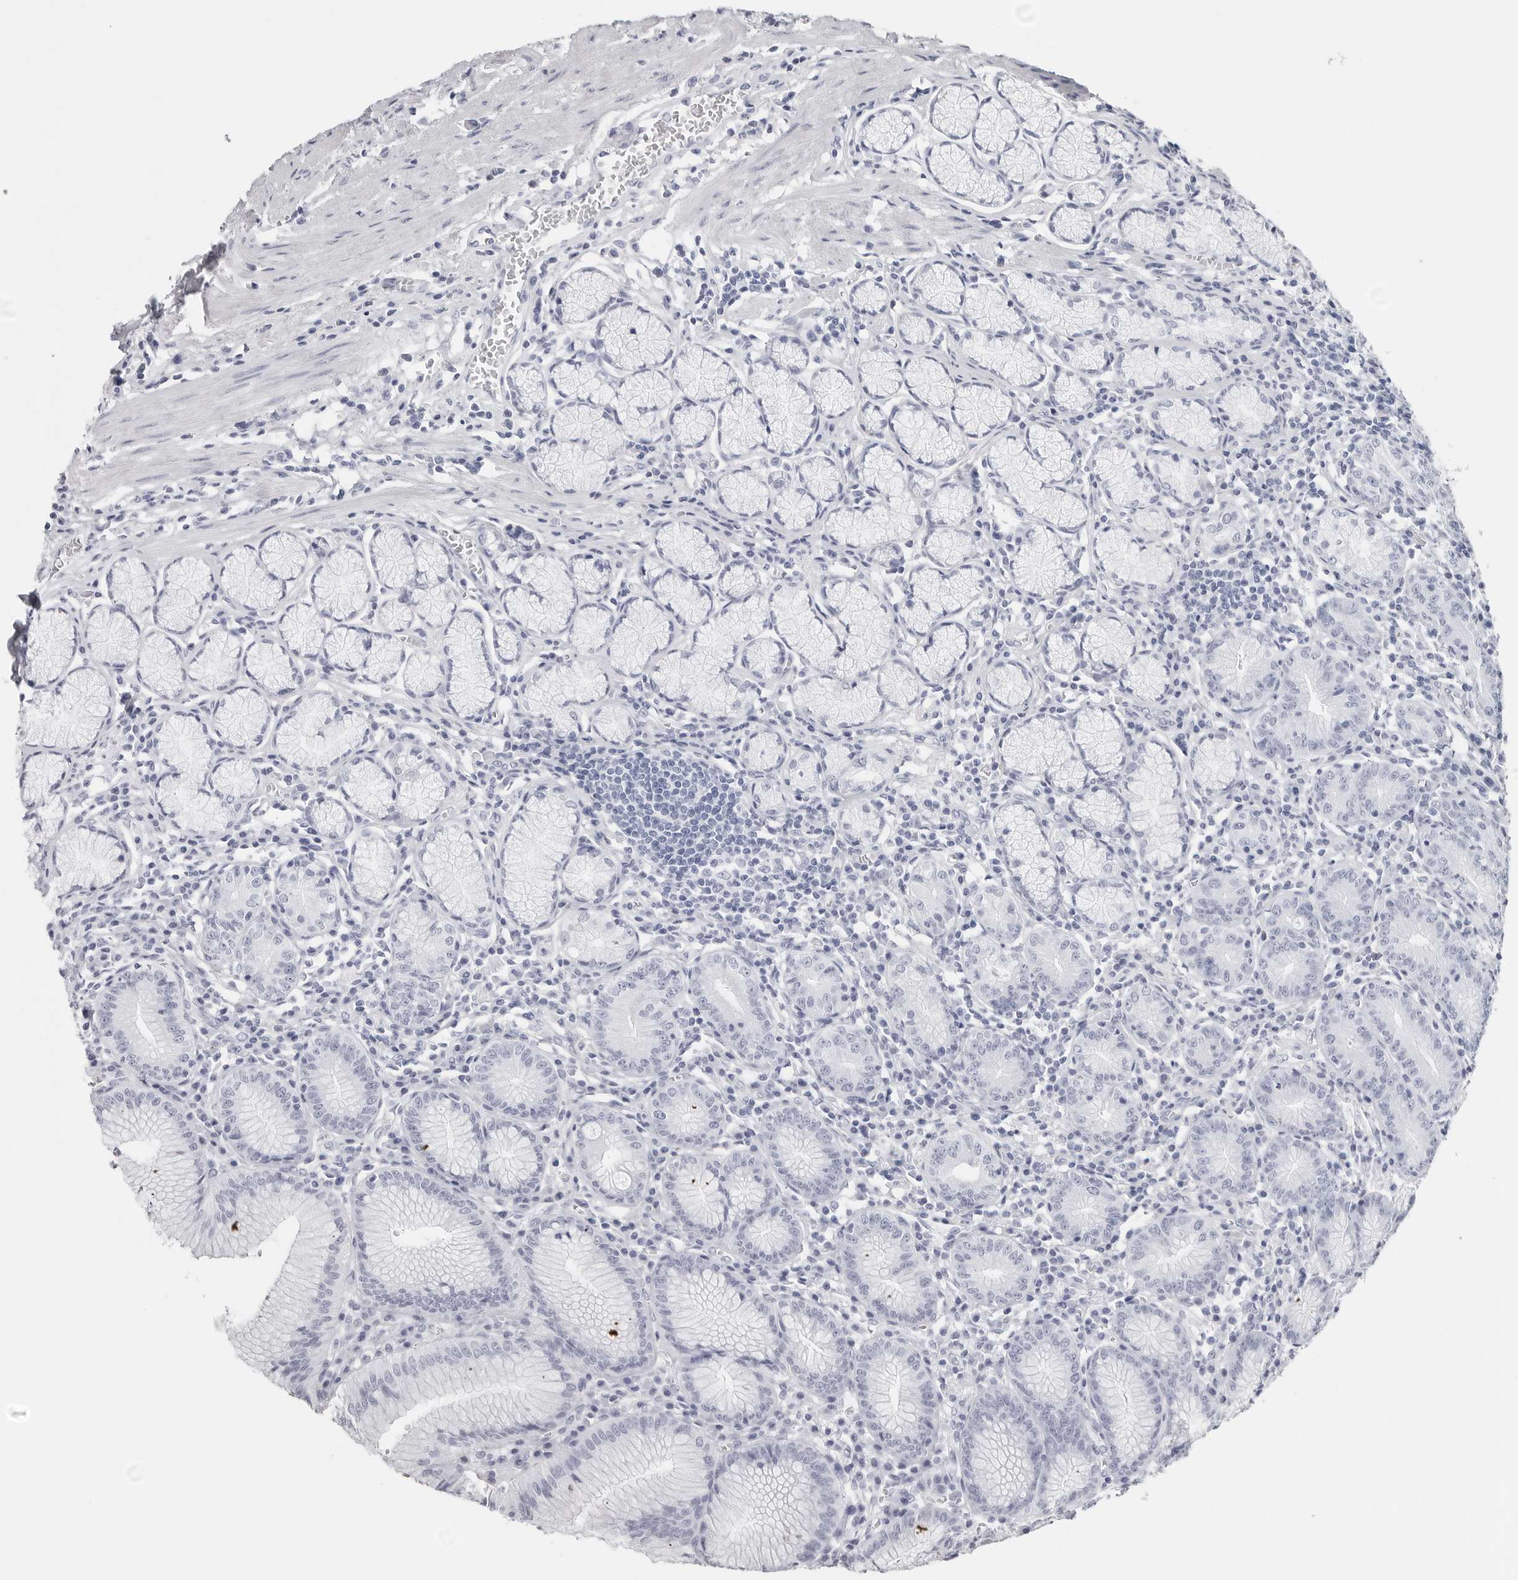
{"staining": {"intensity": "negative", "quantity": "none", "location": "none"}, "tissue": "stomach", "cell_type": "Glandular cells", "image_type": "normal", "snomed": [{"axis": "morphology", "description": "Normal tissue, NOS"}, {"axis": "topography", "description": "Stomach"}], "caption": "This is an immunohistochemistry micrograph of unremarkable stomach. There is no expression in glandular cells.", "gene": "CST2", "patient": {"sex": "male", "age": 55}}